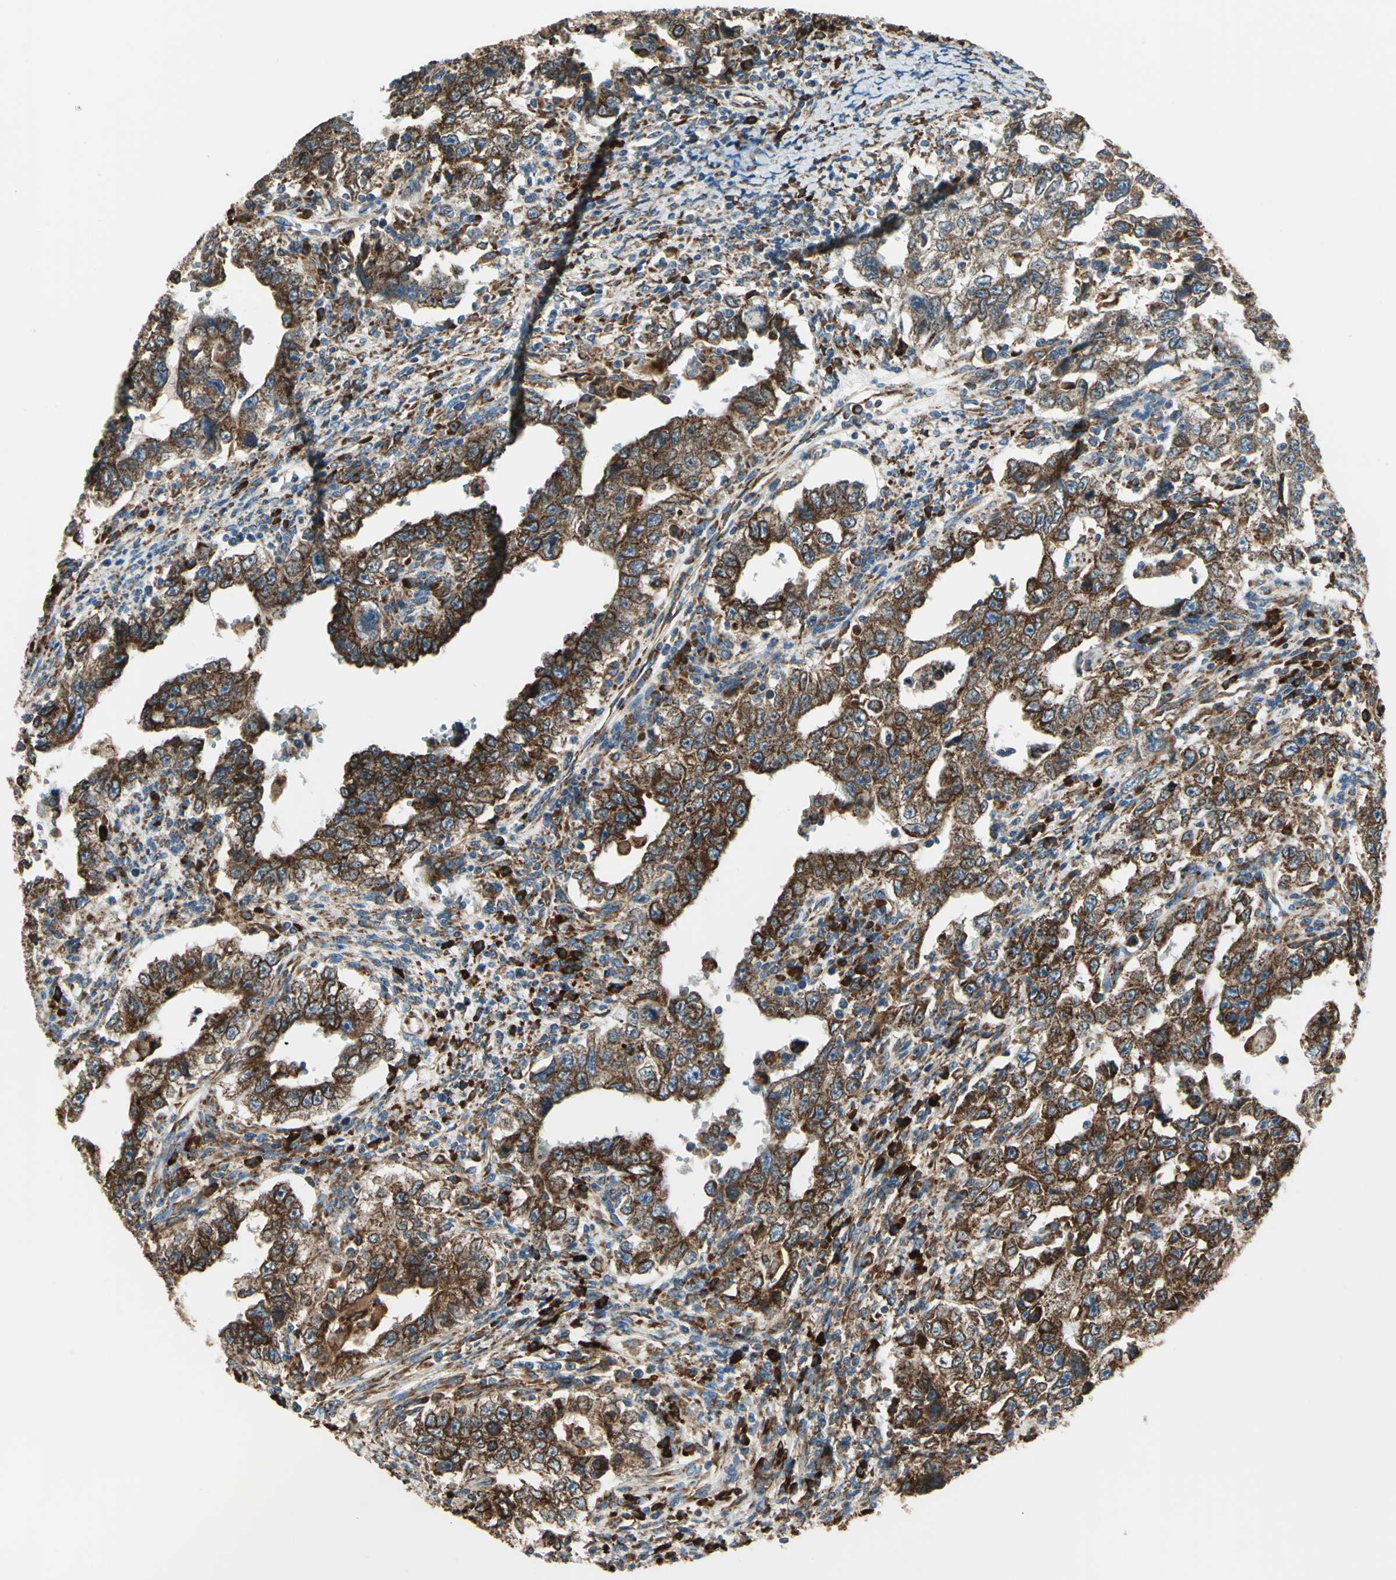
{"staining": {"intensity": "strong", "quantity": ">75%", "location": "cytoplasmic/membranous"}, "tissue": "testis cancer", "cell_type": "Tumor cells", "image_type": "cancer", "snomed": [{"axis": "morphology", "description": "Carcinoma, Embryonal, NOS"}, {"axis": "topography", "description": "Testis"}], "caption": "Protein analysis of testis cancer (embryonal carcinoma) tissue displays strong cytoplasmic/membranous positivity in about >75% of tumor cells.", "gene": "PDIA4", "patient": {"sex": "male", "age": 26}}